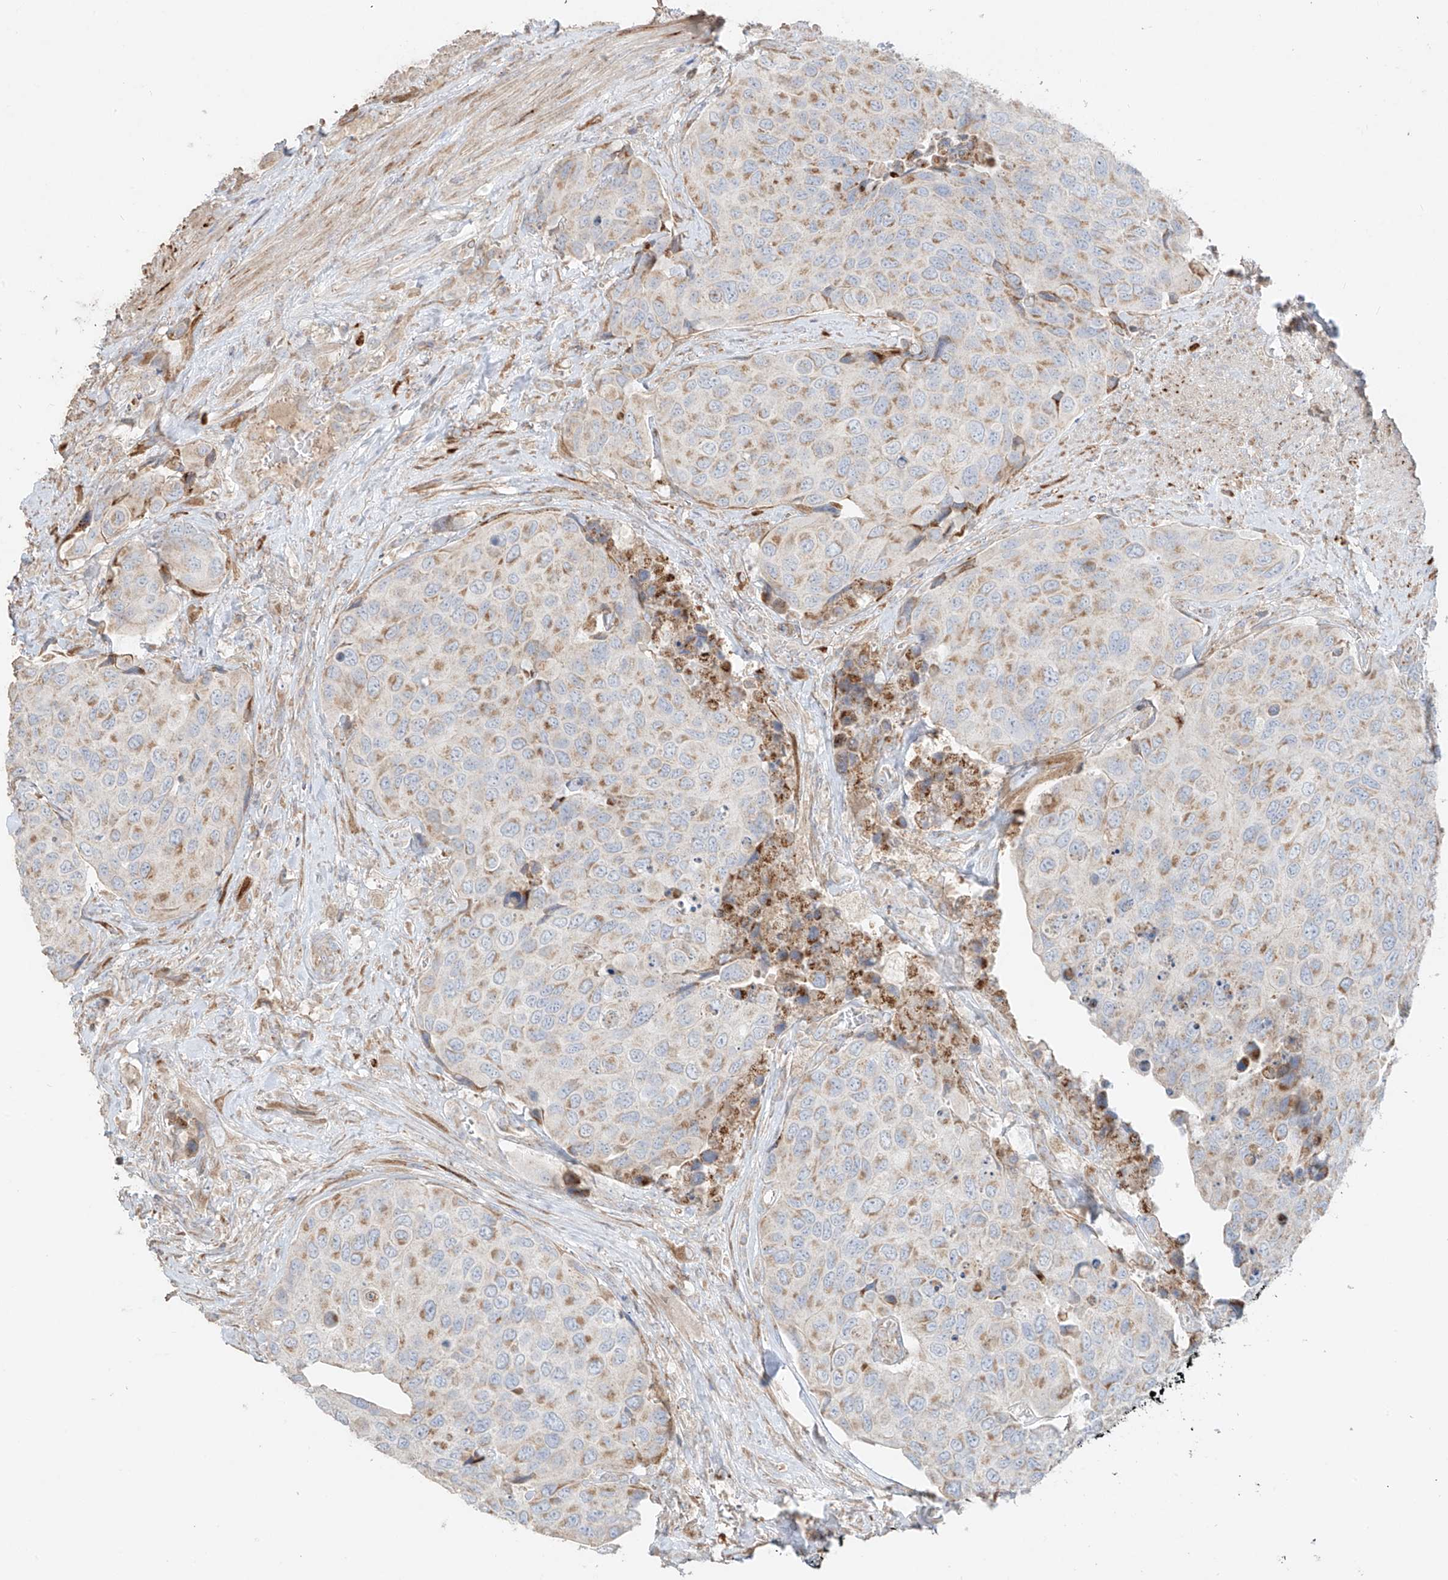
{"staining": {"intensity": "weak", "quantity": "25%-75%", "location": "cytoplasmic/membranous"}, "tissue": "urothelial cancer", "cell_type": "Tumor cells", "image_type": "cancer", "snomed": [{"axis": "morphology", "description": "Urothelial carcinoma, High grade"}, {"axis": "topography", "description": "Urinary bladder"}], "caption": "Human urothelial cancer stained for a protein (brown) demonstrates weak cytoplasmic/membranous positive expression in about 25%-75% of tumor cells.", "gene": "COLGALT2", "patient": {"sex": "male", "age": 74}}